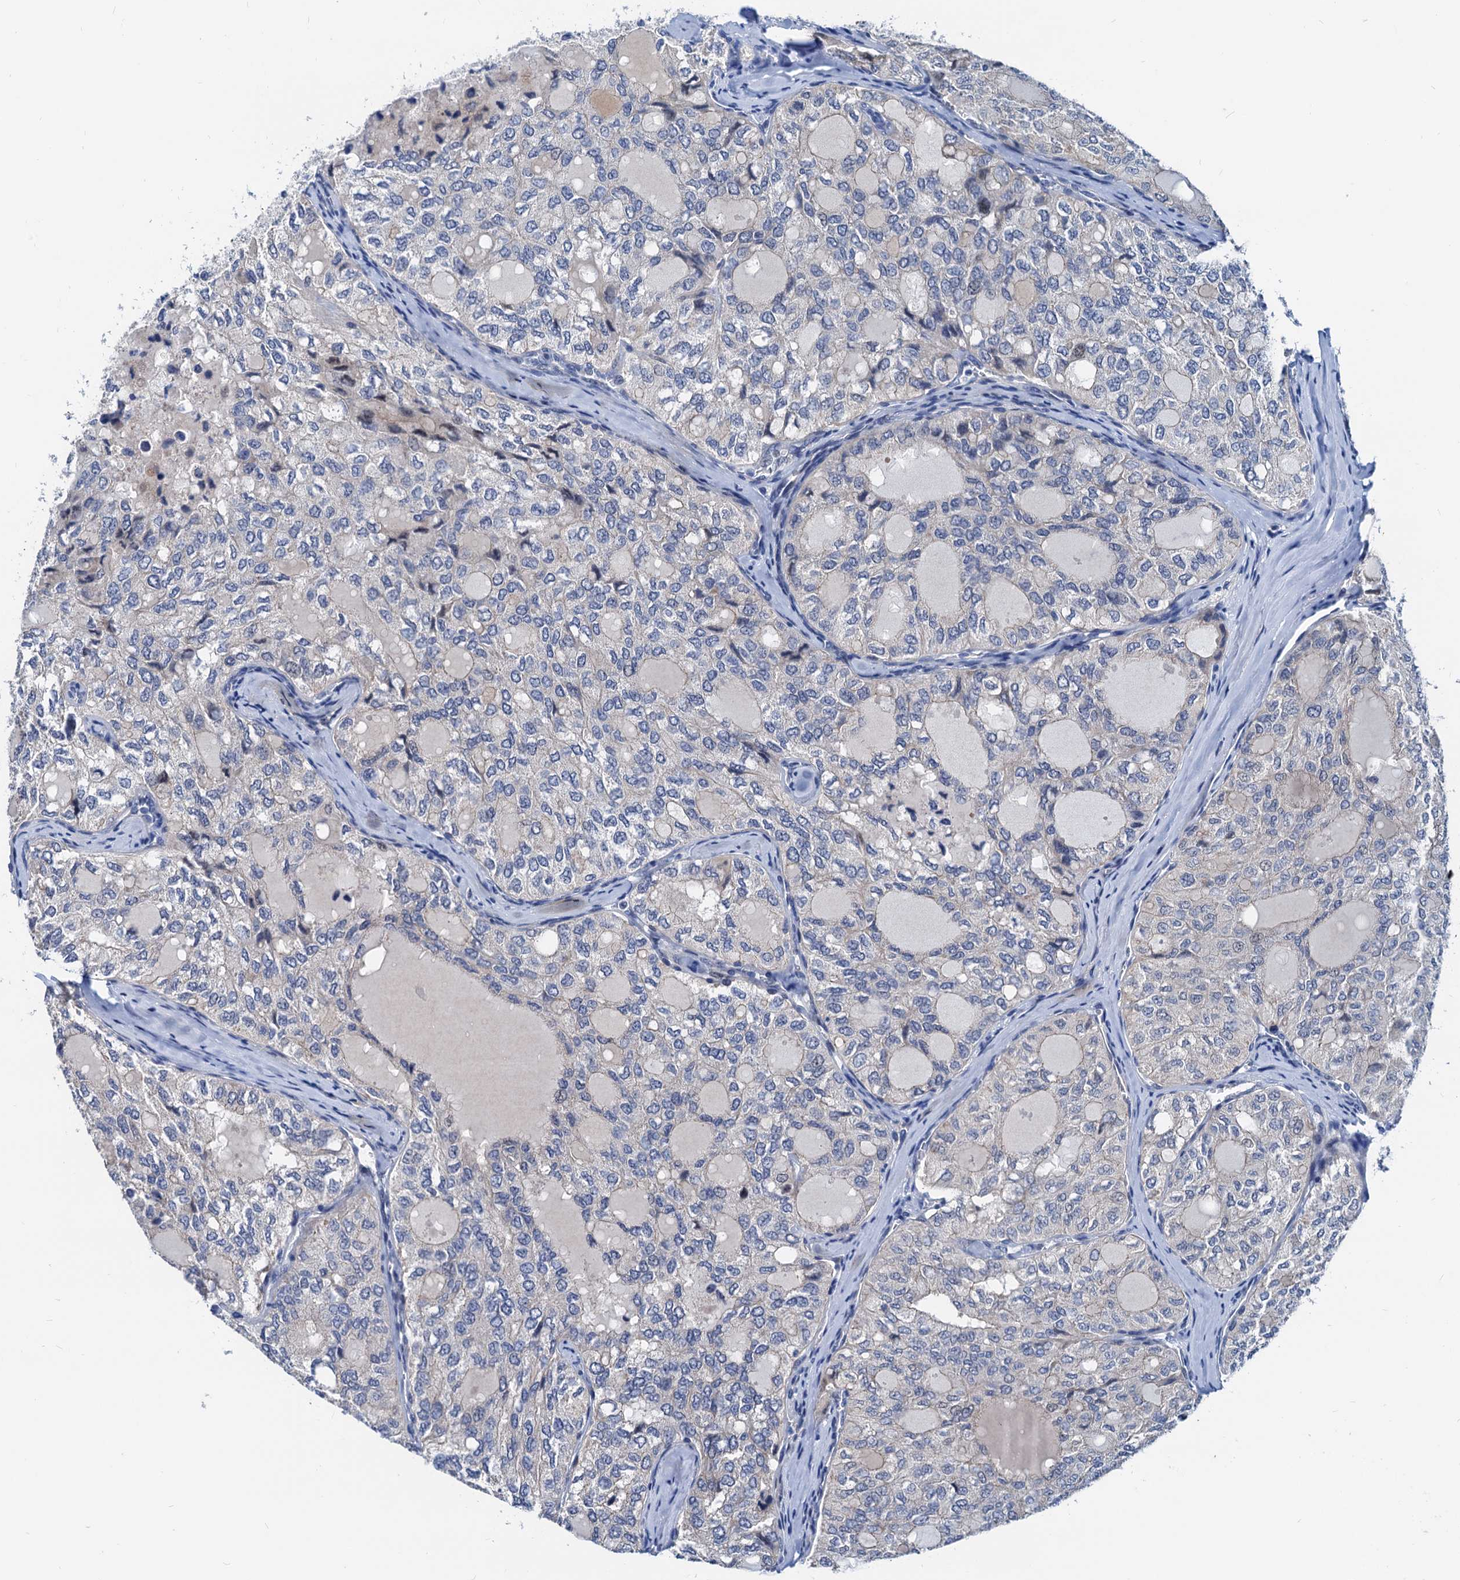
{"staining": {"intensity": "negative", "quantity": "none", "location": "none"}, "tissue": "thyroid cancer", "cell_type": "Tumor cells", "image_type": "cancer", "snomed": [{"axis": "morphology", "description": "Follicular adenoma carcinoma, NOS"}, {"axis": "topography", "description": "Thyroid gland"}], "caption": "DAB (3,3'-diaminobenzidine) immunohistochemical staining of human thyroid cancer displays no significant positivity in tumor cells.", "gene": "HSF2", "patient": {"sex": "male", "age": 75}}